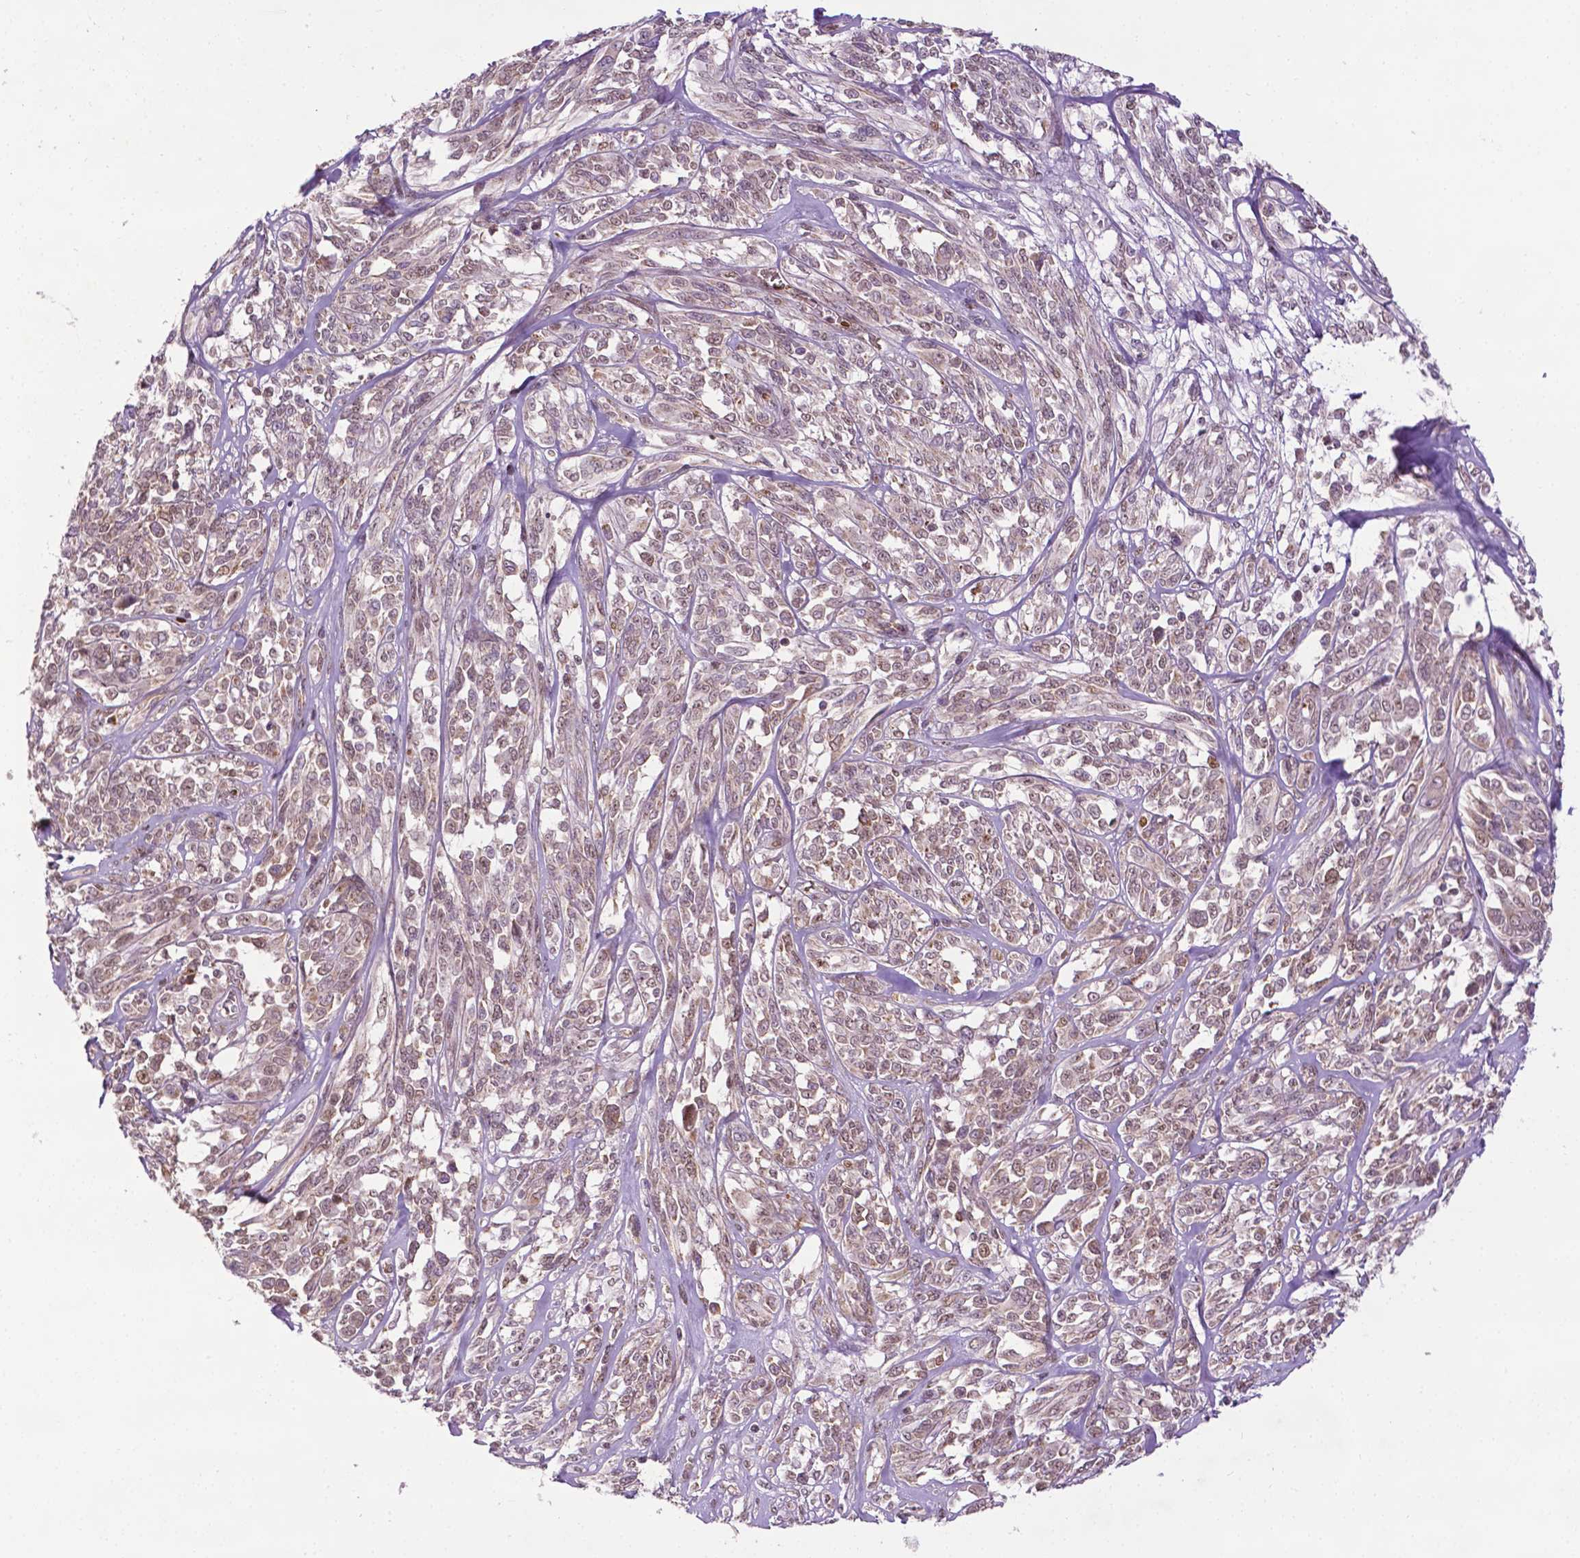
{"staining": {"intensity": "weak", "quantity": ">75%", "location": "nuclear"}, "tissue": "melanoma", "cell_type": "Tumor cells", "image_type": "cancer", "snomed": [{"axis": "morphology", "description": "Malignant melanoma, NOS"}, {"axis": "topography", "description": "Skin"}], "caption": "IHC (DAB (3,3'-diaminobenzidine)) staining of human malignant melanoma displays weak nuclear protein positivity in about >75% of tumor cells.", "gene": "ZNF41", "patient": {"sex": "female", "age": 91}}